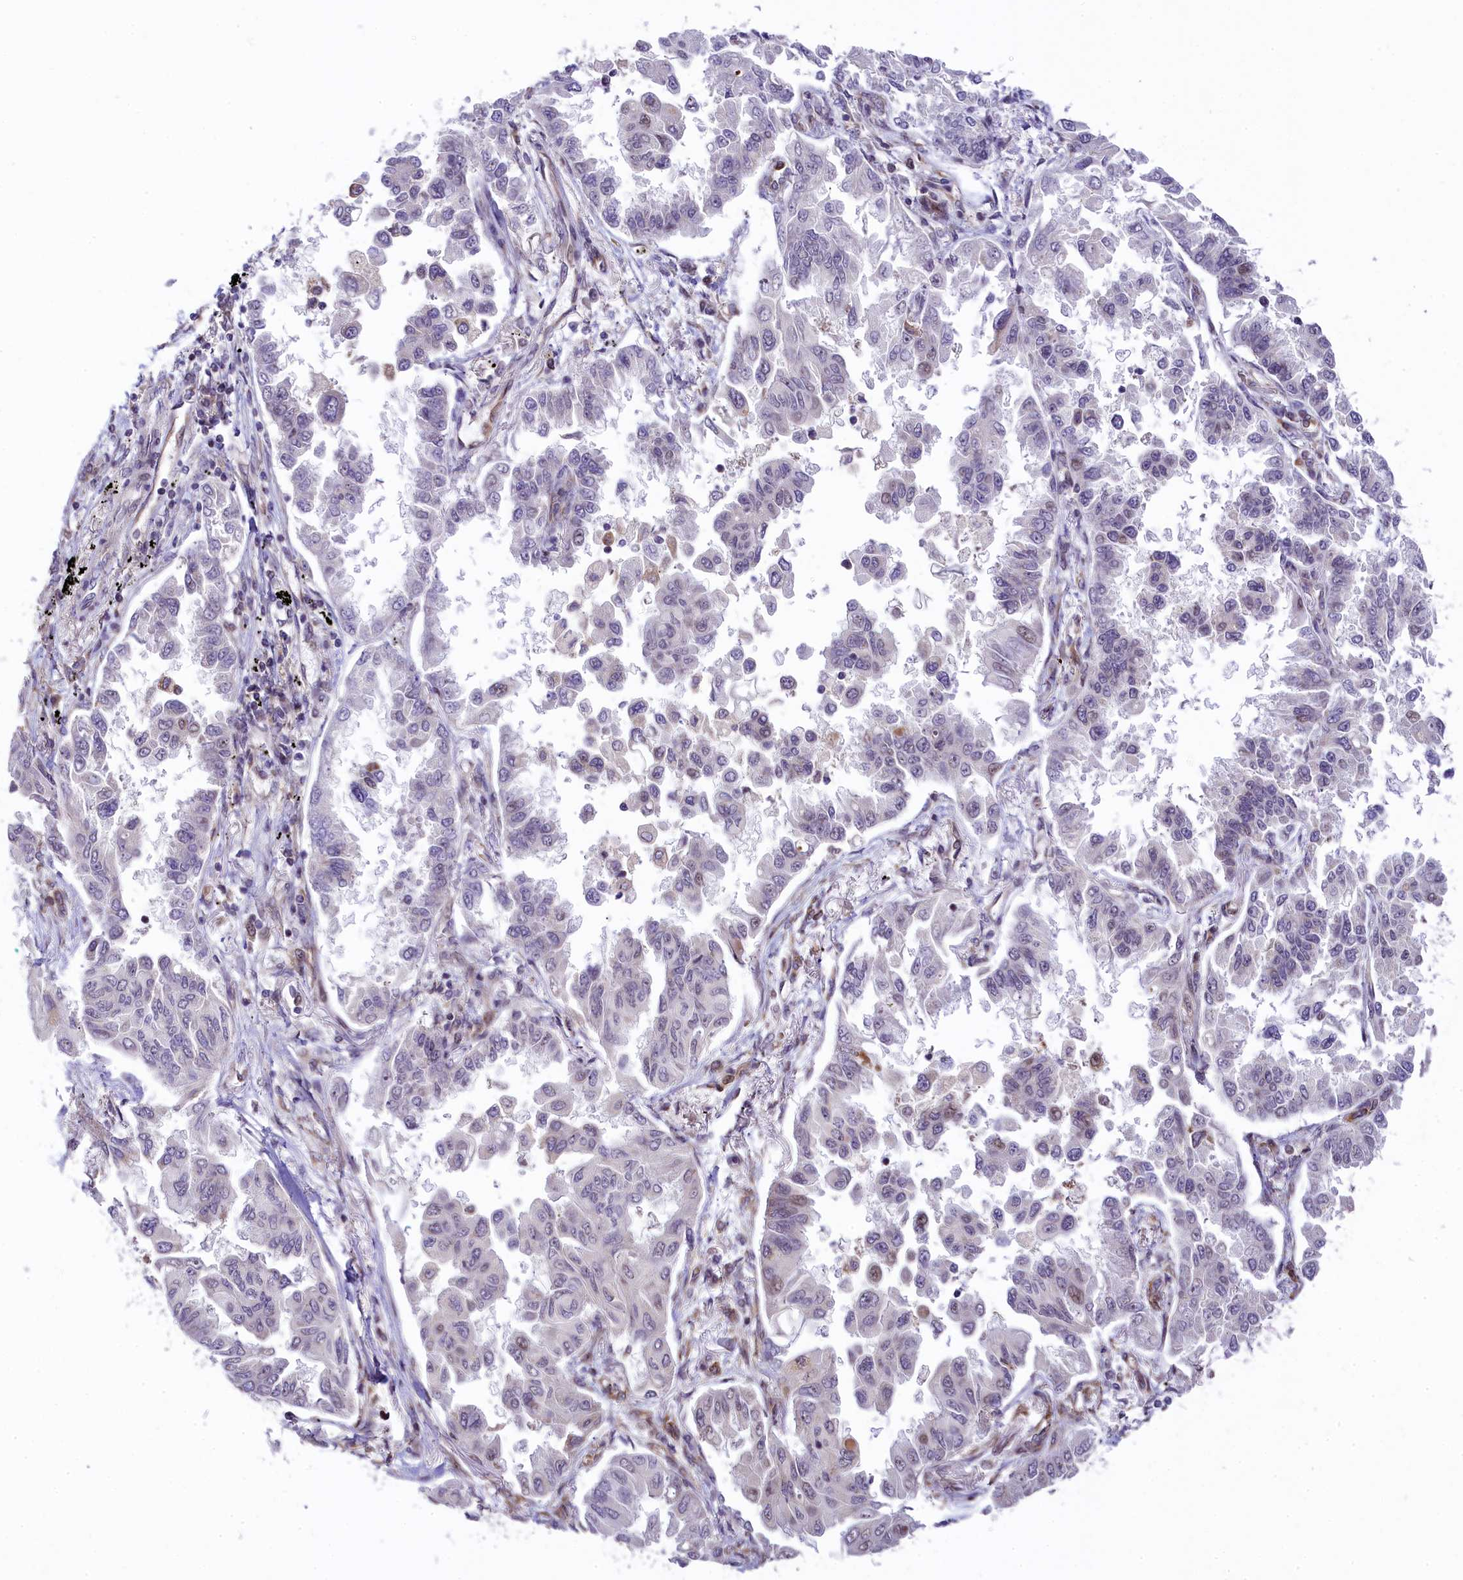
{"staining": {"intensity": "moderate", "quantity": "<25%", "location": "cytoplasmic/membranous"}, "tissue": "lung cancer", "cell_type": "Tumor cells", "image_type": "cancer", "snomed": [{"axis": "morphology", "description": "Adenocarcinoma, NOS"}, {"axis": "topography", "description": "Lung"}], "caption": "There is low levels of moderate cytoplasmic/membranous expression in tumor cells of lung adenocarcinoma, as demonstrated by immunohistochemical staining (brown color).", "gene": "RBBP8", "patient": {"sex": "female", "age": 67}}